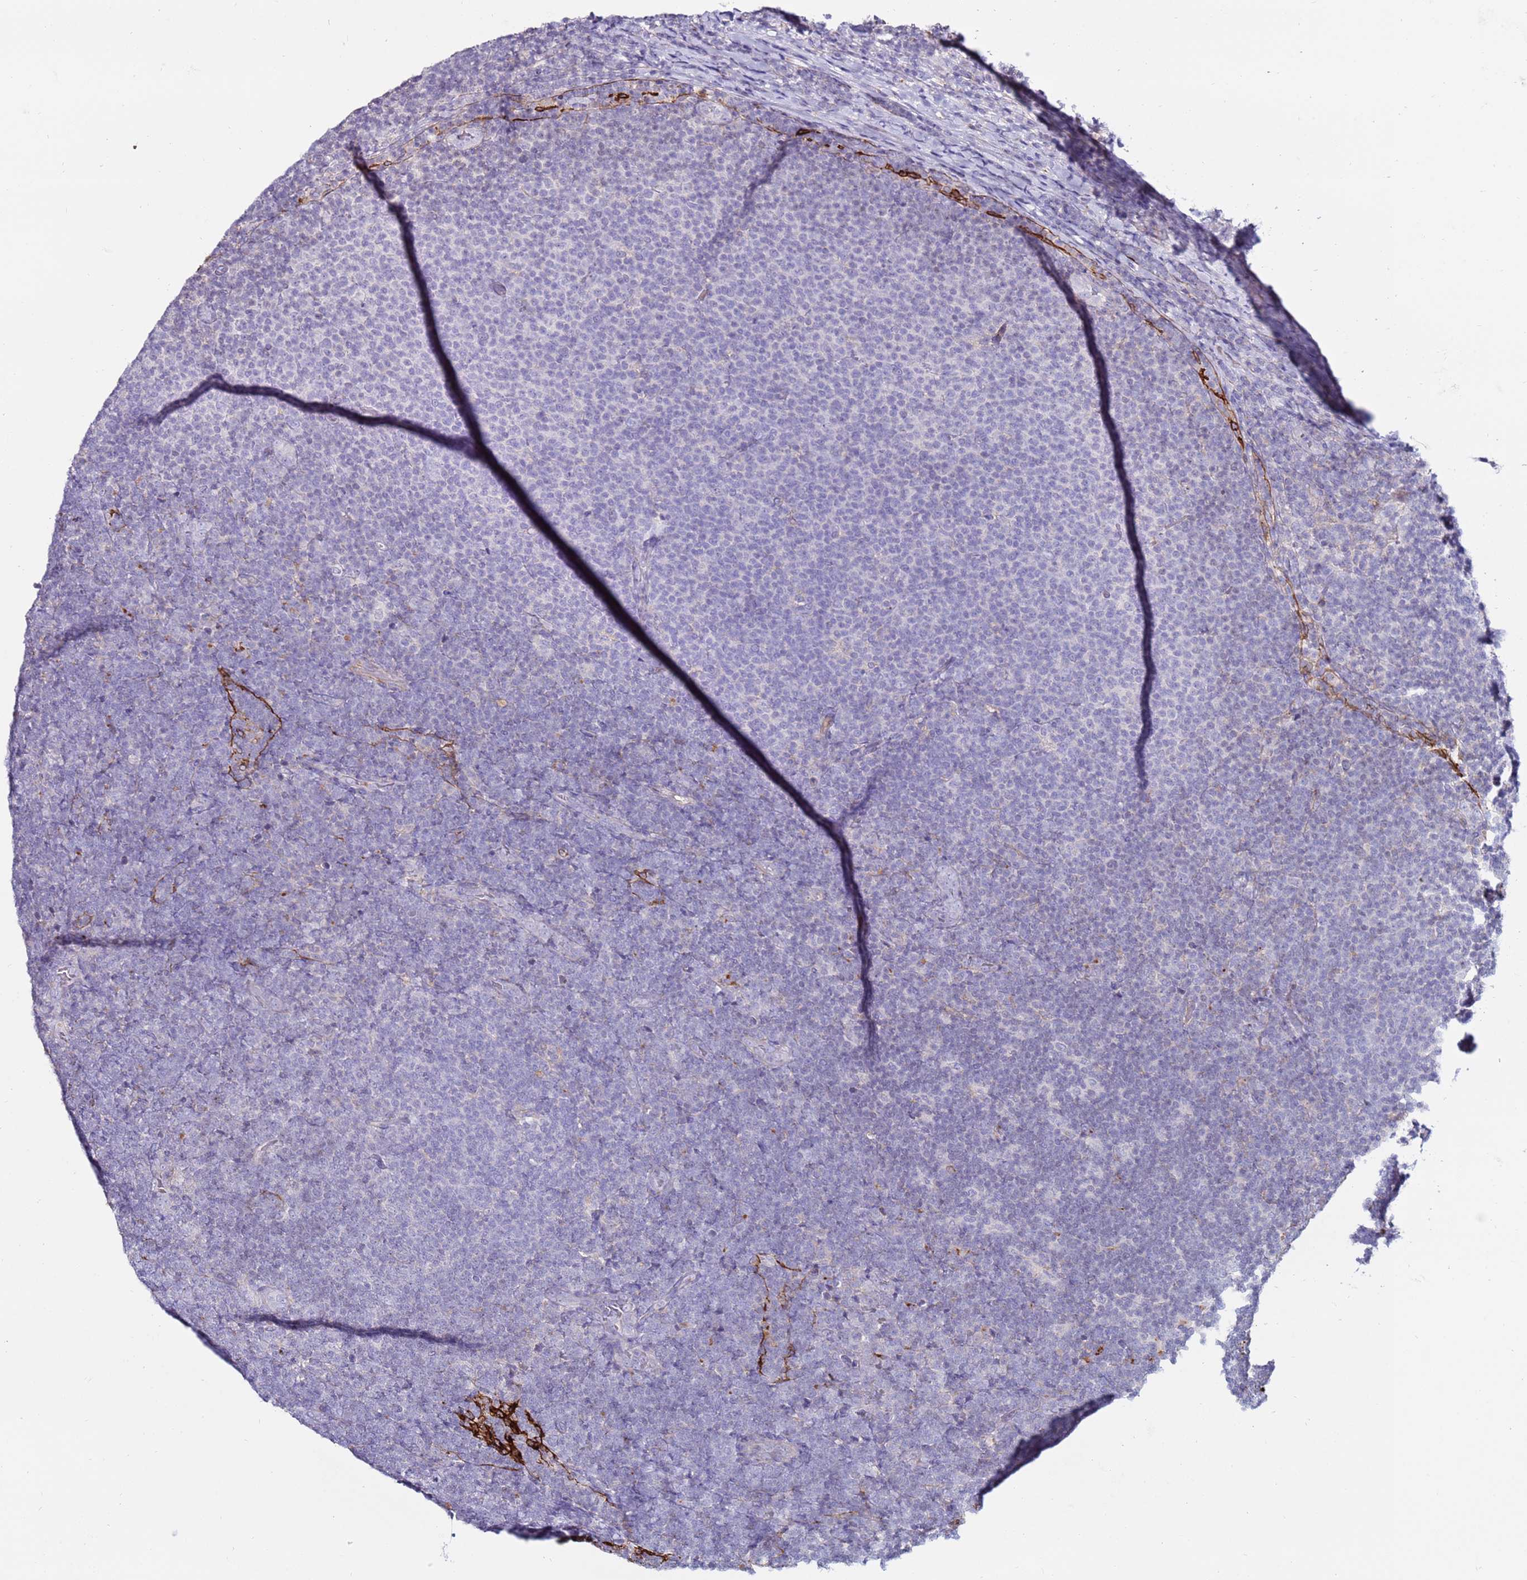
{"staining": {"intensity": "negative", "quantity": "none", "location": "none"}, "tissue": "lymphoma", "cell_type": "Tumor cells", "image_type": "cancer", "snomed": [{"axis": "morphology", "description": "Malignant lymphoma, non-Hodgkin's type, Low grade"}, {"axis": "topography", "description": "Lymph node"}], "caption": "Tumor cells are negative for brown protein staining in malignant lymphoma, non-Hodgkin's type (low-grade). (DAB (3,3'-diaminobenzidine) immunohistochemistry (IHC) visualized using brightfield microscopy, high magnification).", "gene": "CLEC4M", "patient": {"sex": "male", "age": 66}}